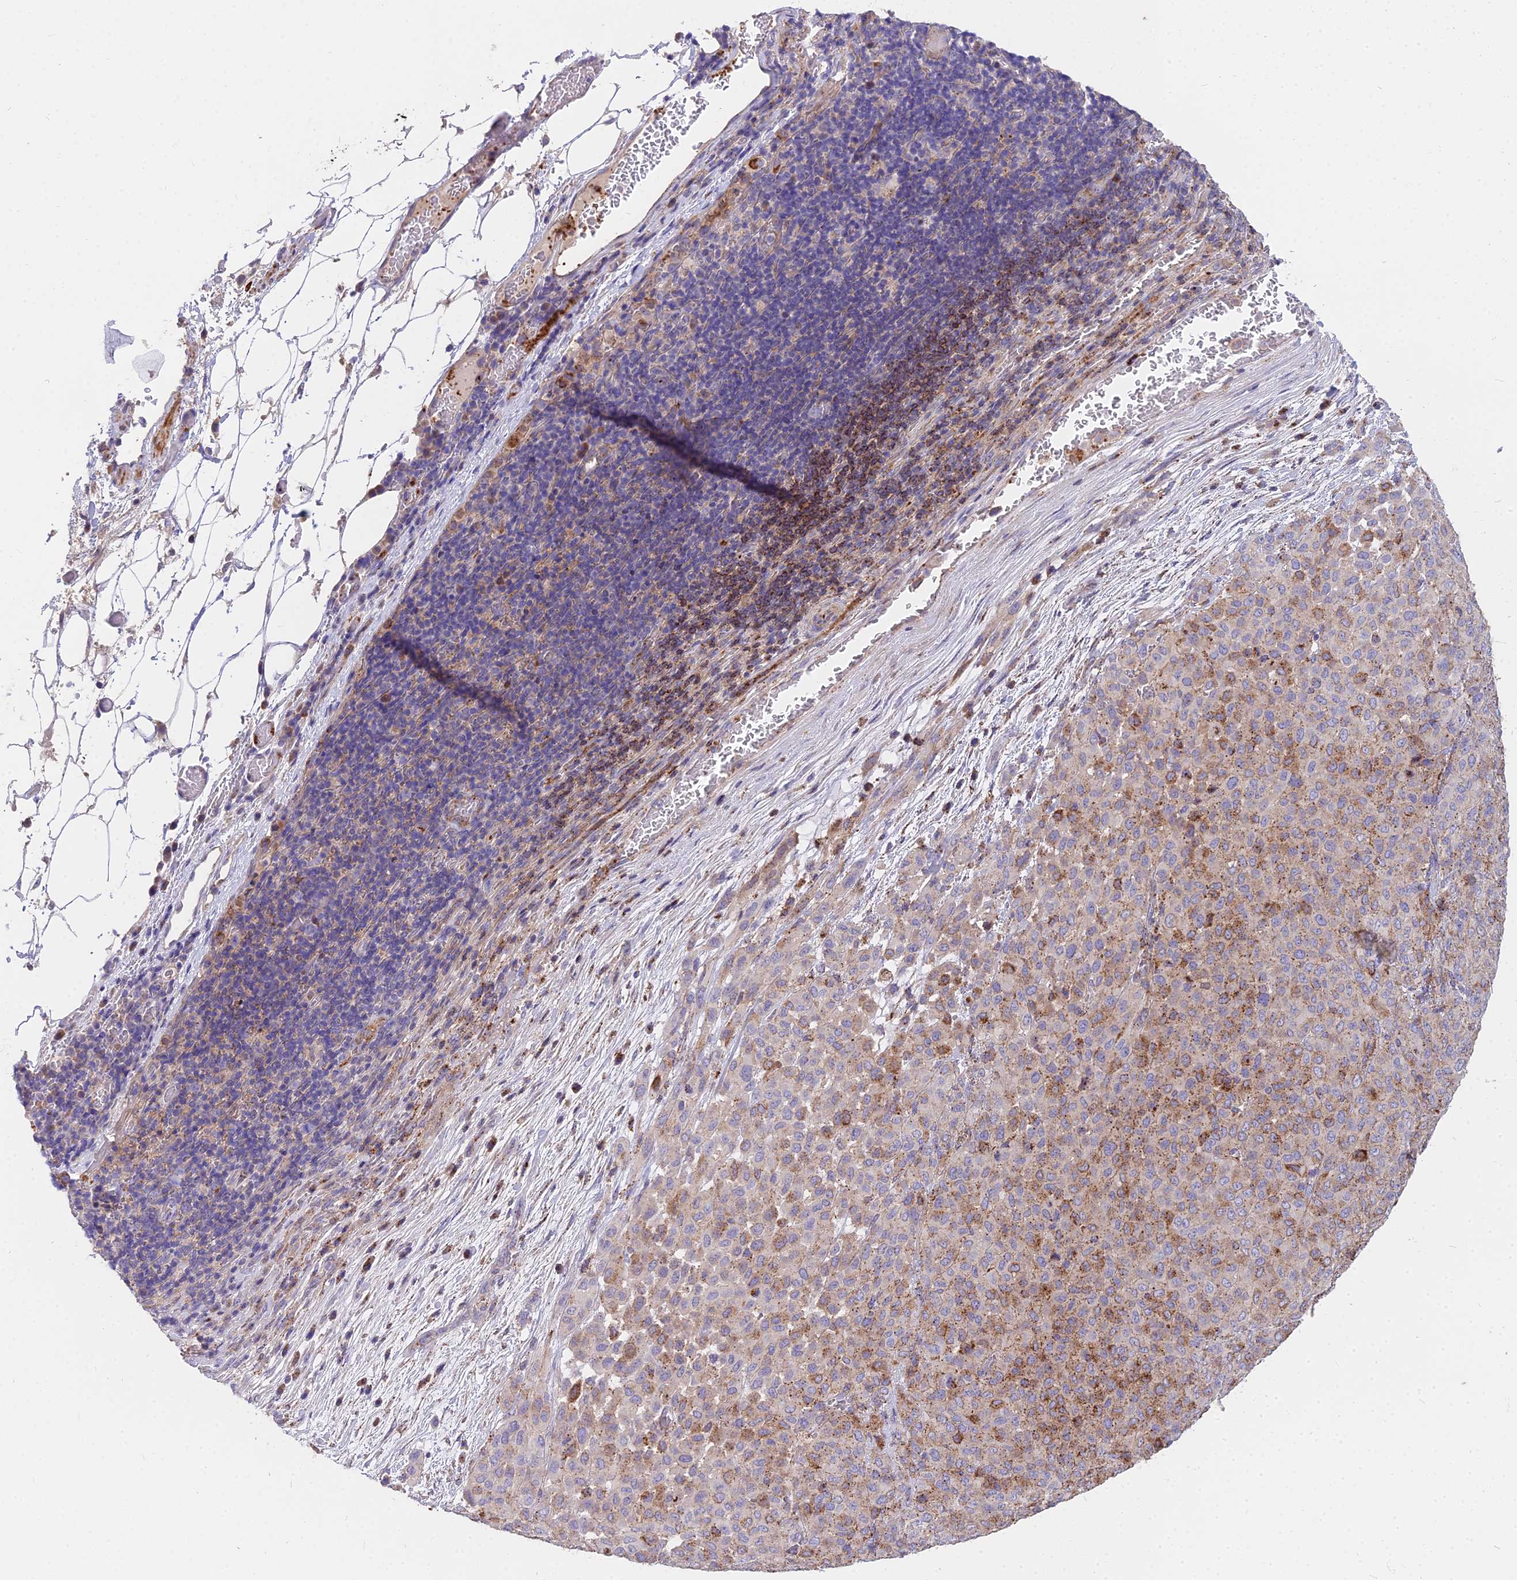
{"staining": {"intensity": "moderate", "quantity": "25%-75%", "location": "cytoplasmic/membranous"}, "tissue": "melanoma", "cell_type": "Tumor cells", "image_type": "cancer", "snomed": [{"axis": "morphology", "description": "Malignant melanoma, Metastatic site"}, {"axis": "topography", "description": "Skin"}], "caption": "Immunohistochemistry (IHC) photomicrograph of neoplastic tissue: human melanoma stained using immunohistochemistry (IHC) shows medium levels of moderate protein expression localized specifically in the cytoplasmic/membranous of tumor cells, appearing as a cytoplasmic/membranous brown color.", "gene": "FRMPD1", "patient": {"sex": "female", "age": 81}}